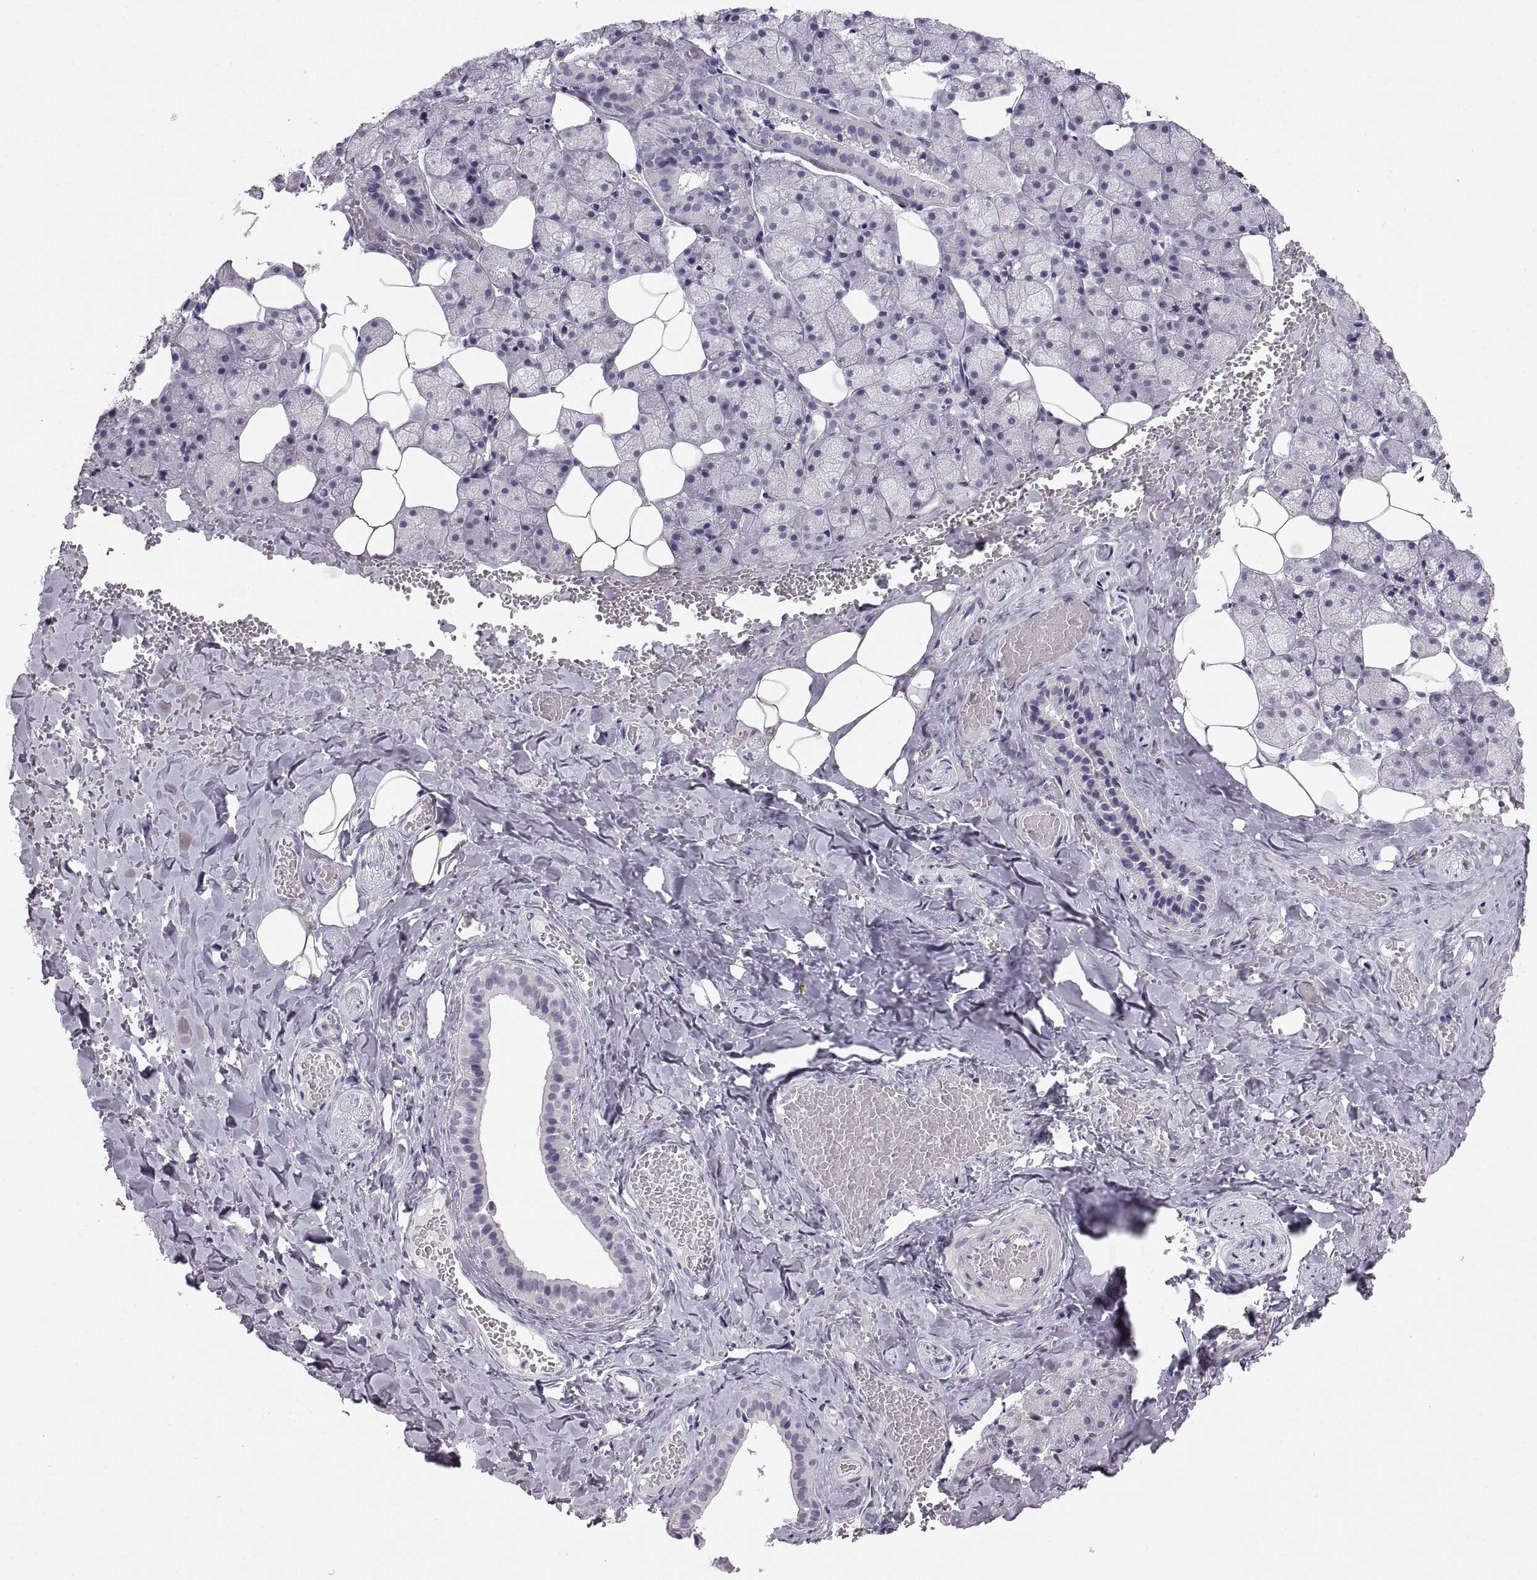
{"staining": {"intensity": "negative", "quantity": "none", "location": "none"}, "tissue": "salivary gland", "cell_type": "Glandular cells", "image_type": "normal", "snomed": [{"axis": "morphology", "description": "Normal tissue, NOS"}, {"axis": "topography", "description": "Salivary gland"}], "caption": "The IHC micrograph has no significant expression in glandular cells of salivary gland.", "gene": "SPACDR", "patient": {"sex": "male", "age": 38}}